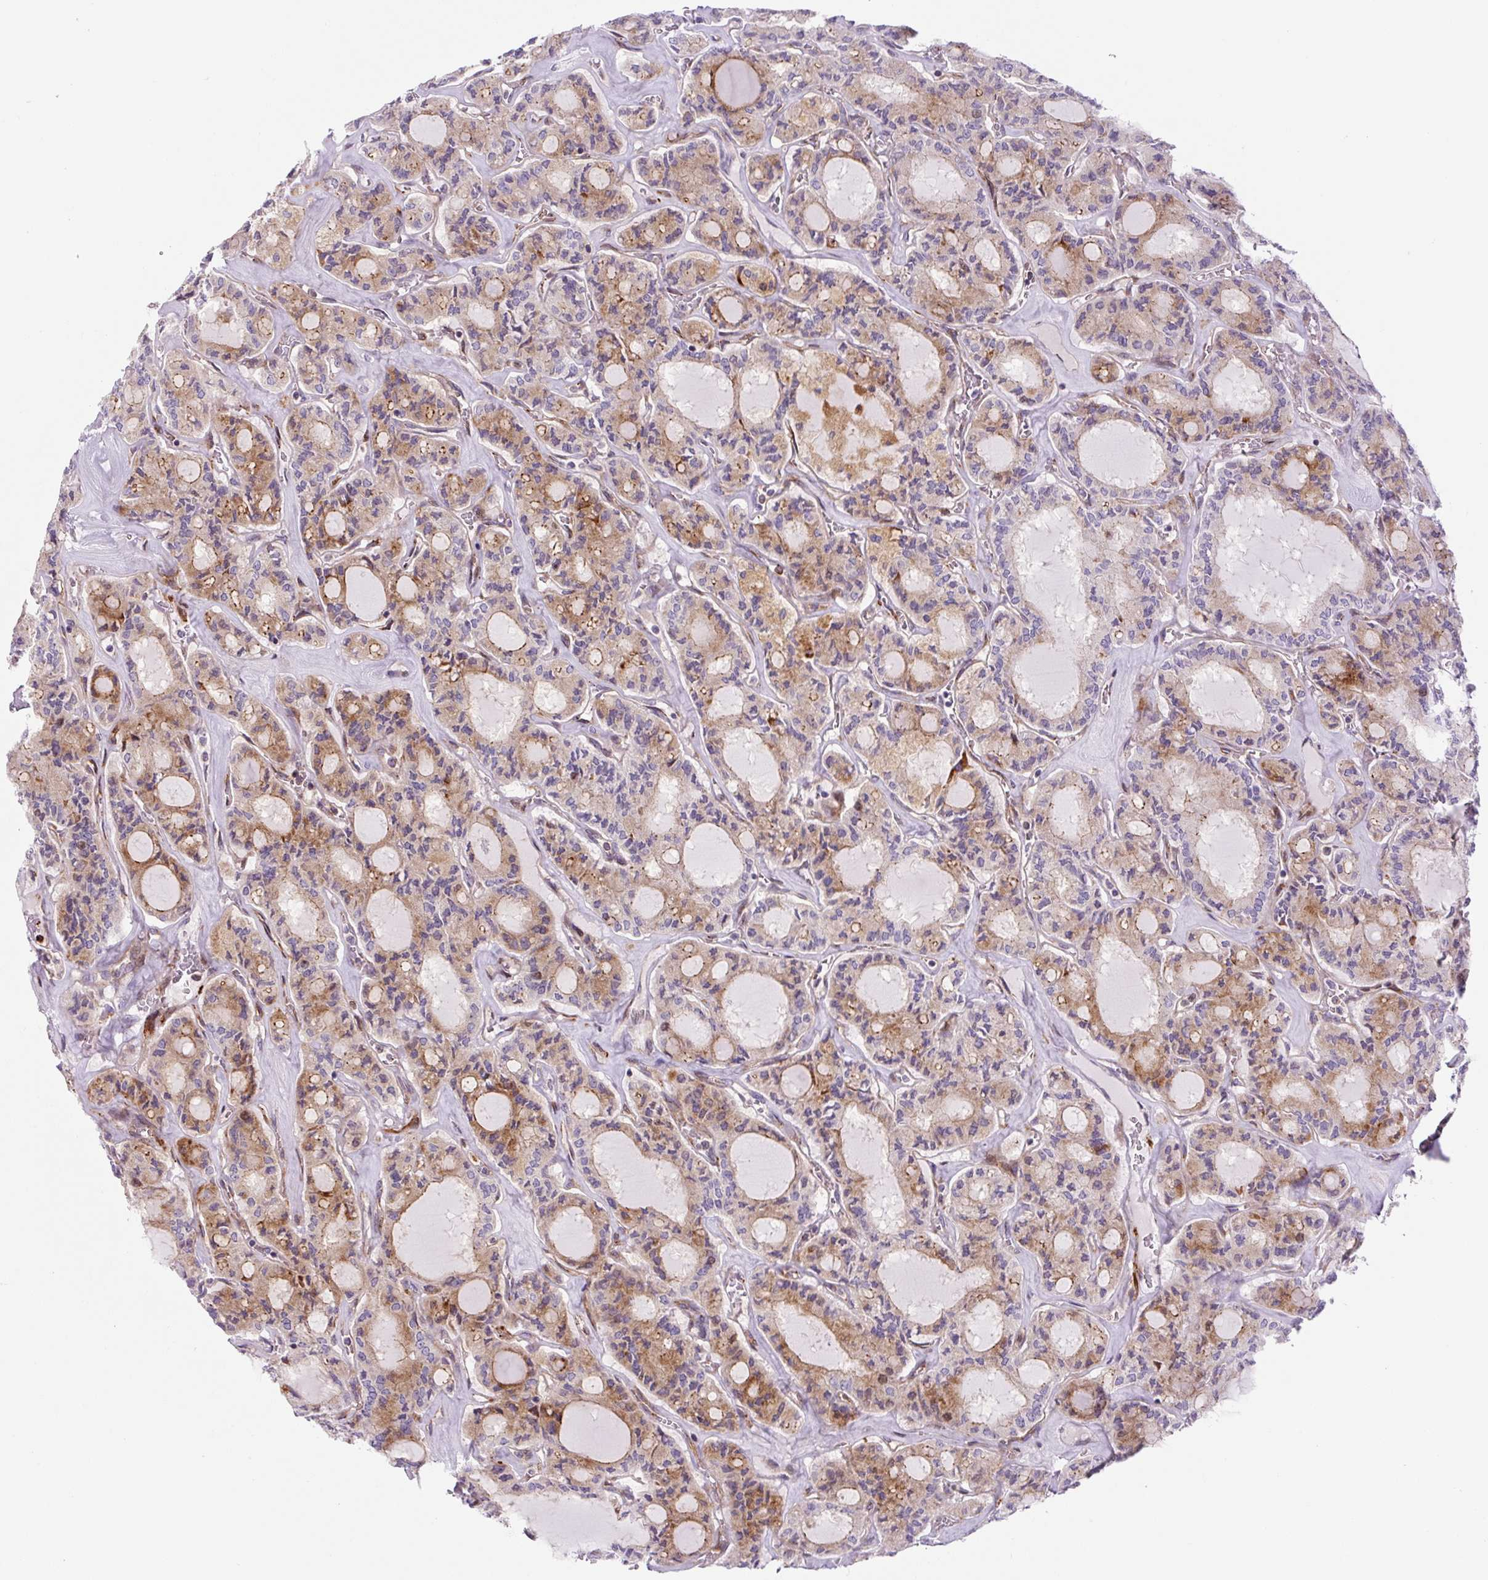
{"staining": {"intensity": "moderate", "quantity": "25%-75%", "location": "cytoplasmic/membranous"}, "tissue": "thyroid cancer", "cell_type": "Tumor cells", "image_type": "cancer", "snomed": [{"axis": "morphology", "description": "Papillary adenocarcinoma, NOS"}, {"axis": "topography", "description": "Thyroid gland"}], "caption": "Thyroid papillary adenocarcinoma tissue shows moderate cytoplasmic/membranous expression in approximately 25%-75% of tumor cells, visualized by immunohistochemistry. (brown staining indicates protein expression, while blue staining denotes nuclei).", "gene": "DISP3", "patient": {"sex": "male", "age": 87}}